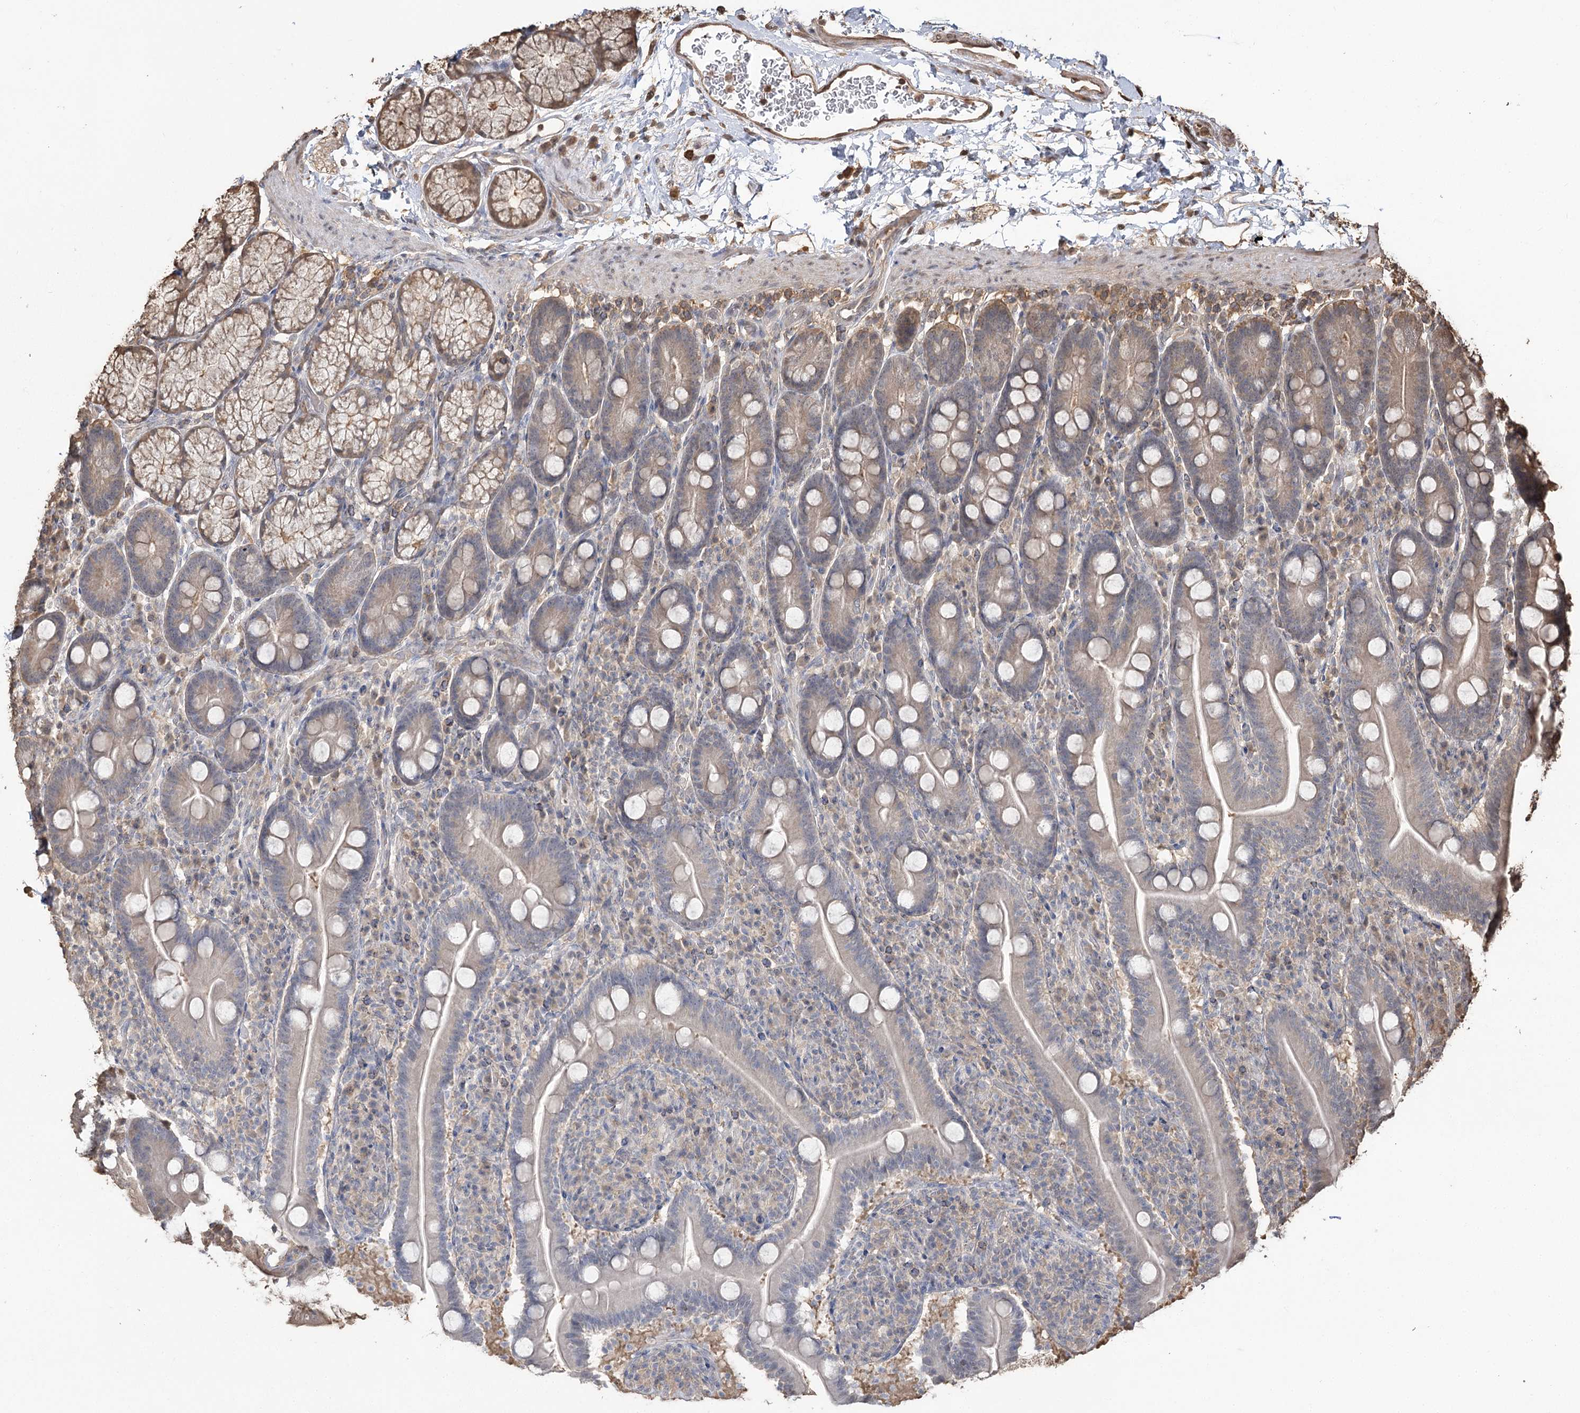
{"staining": {"intensity": "weak", "quantity": "<25%", "location": "cytoplasmic/membranous"}, "tissue": "duodenum", "cell_type": "Glandular cells", "image_type": "normal", "snomed": [{"axis": "morphology", "description": "Normal tissue, NOS"}, {"axis": "topography", "description": "Duodenum"}], "caption": "IHC of benign duodenum reveals no positivity in glandular cells. (DAB IHC with hematoxylin counter stain).", "gene": "PLCH1", "patient": {"sex": "male", "age": 35}}